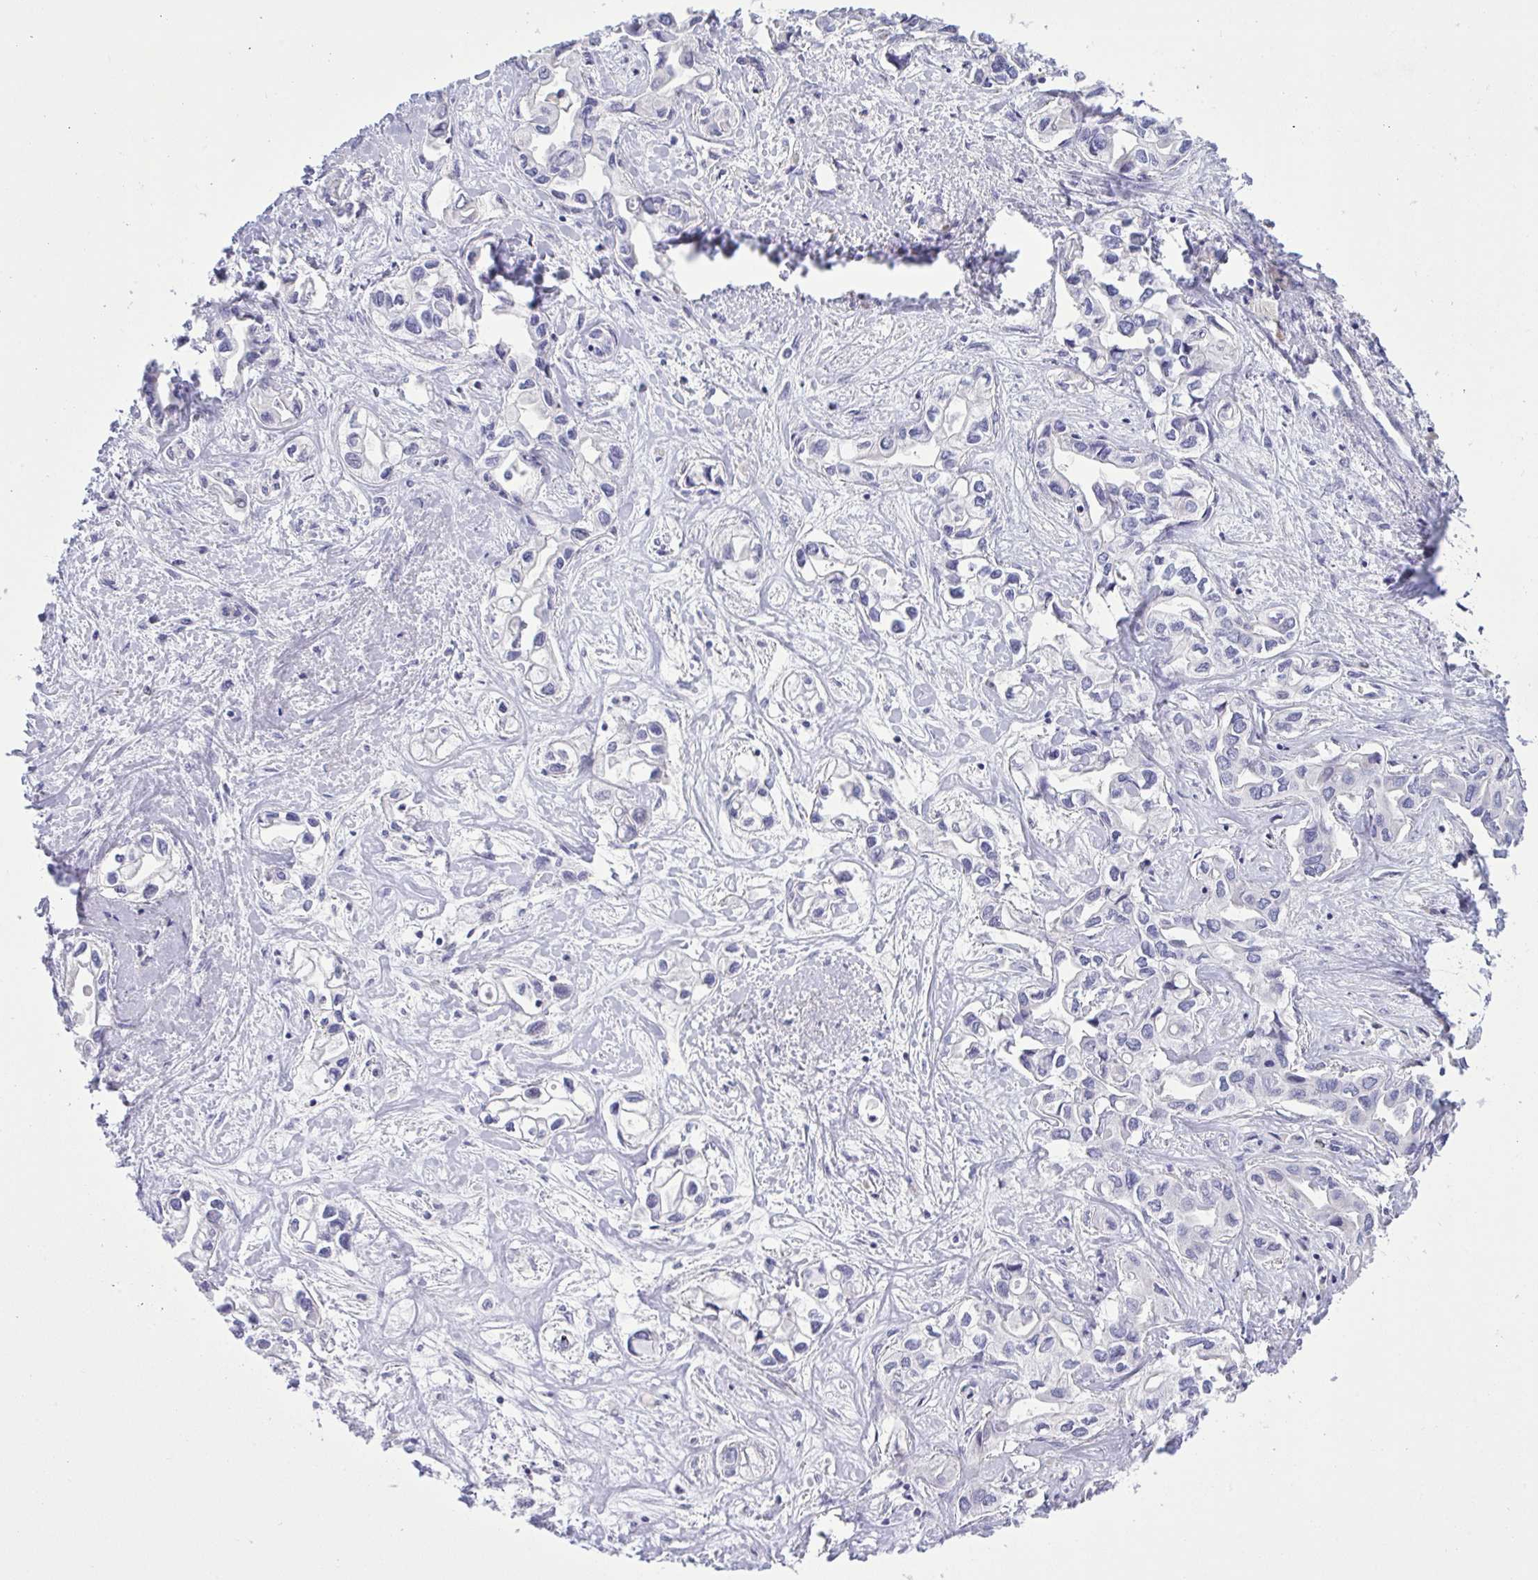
{"staining": {"intensity": "negative", "quantity": "none", "location": "none"}, "tissue": "liver cancer", "cell_type": "Tumor cells", "image_type": "cancer", "snomed": [{"axis": "morphology", "description": "Cholangiocarcinoma"}, {"axis": "topography", "description": "Liver"}], "caption": "IHC photomicrograph of neoplastic tissue: liver cholangiocarcinoma stained with DAB (3,3'-diaminobenzidine) demonstrates no significant protein expression in tumor cells.", "gene": "WDR97", "patient": {"sex": "female", "age": 64}}